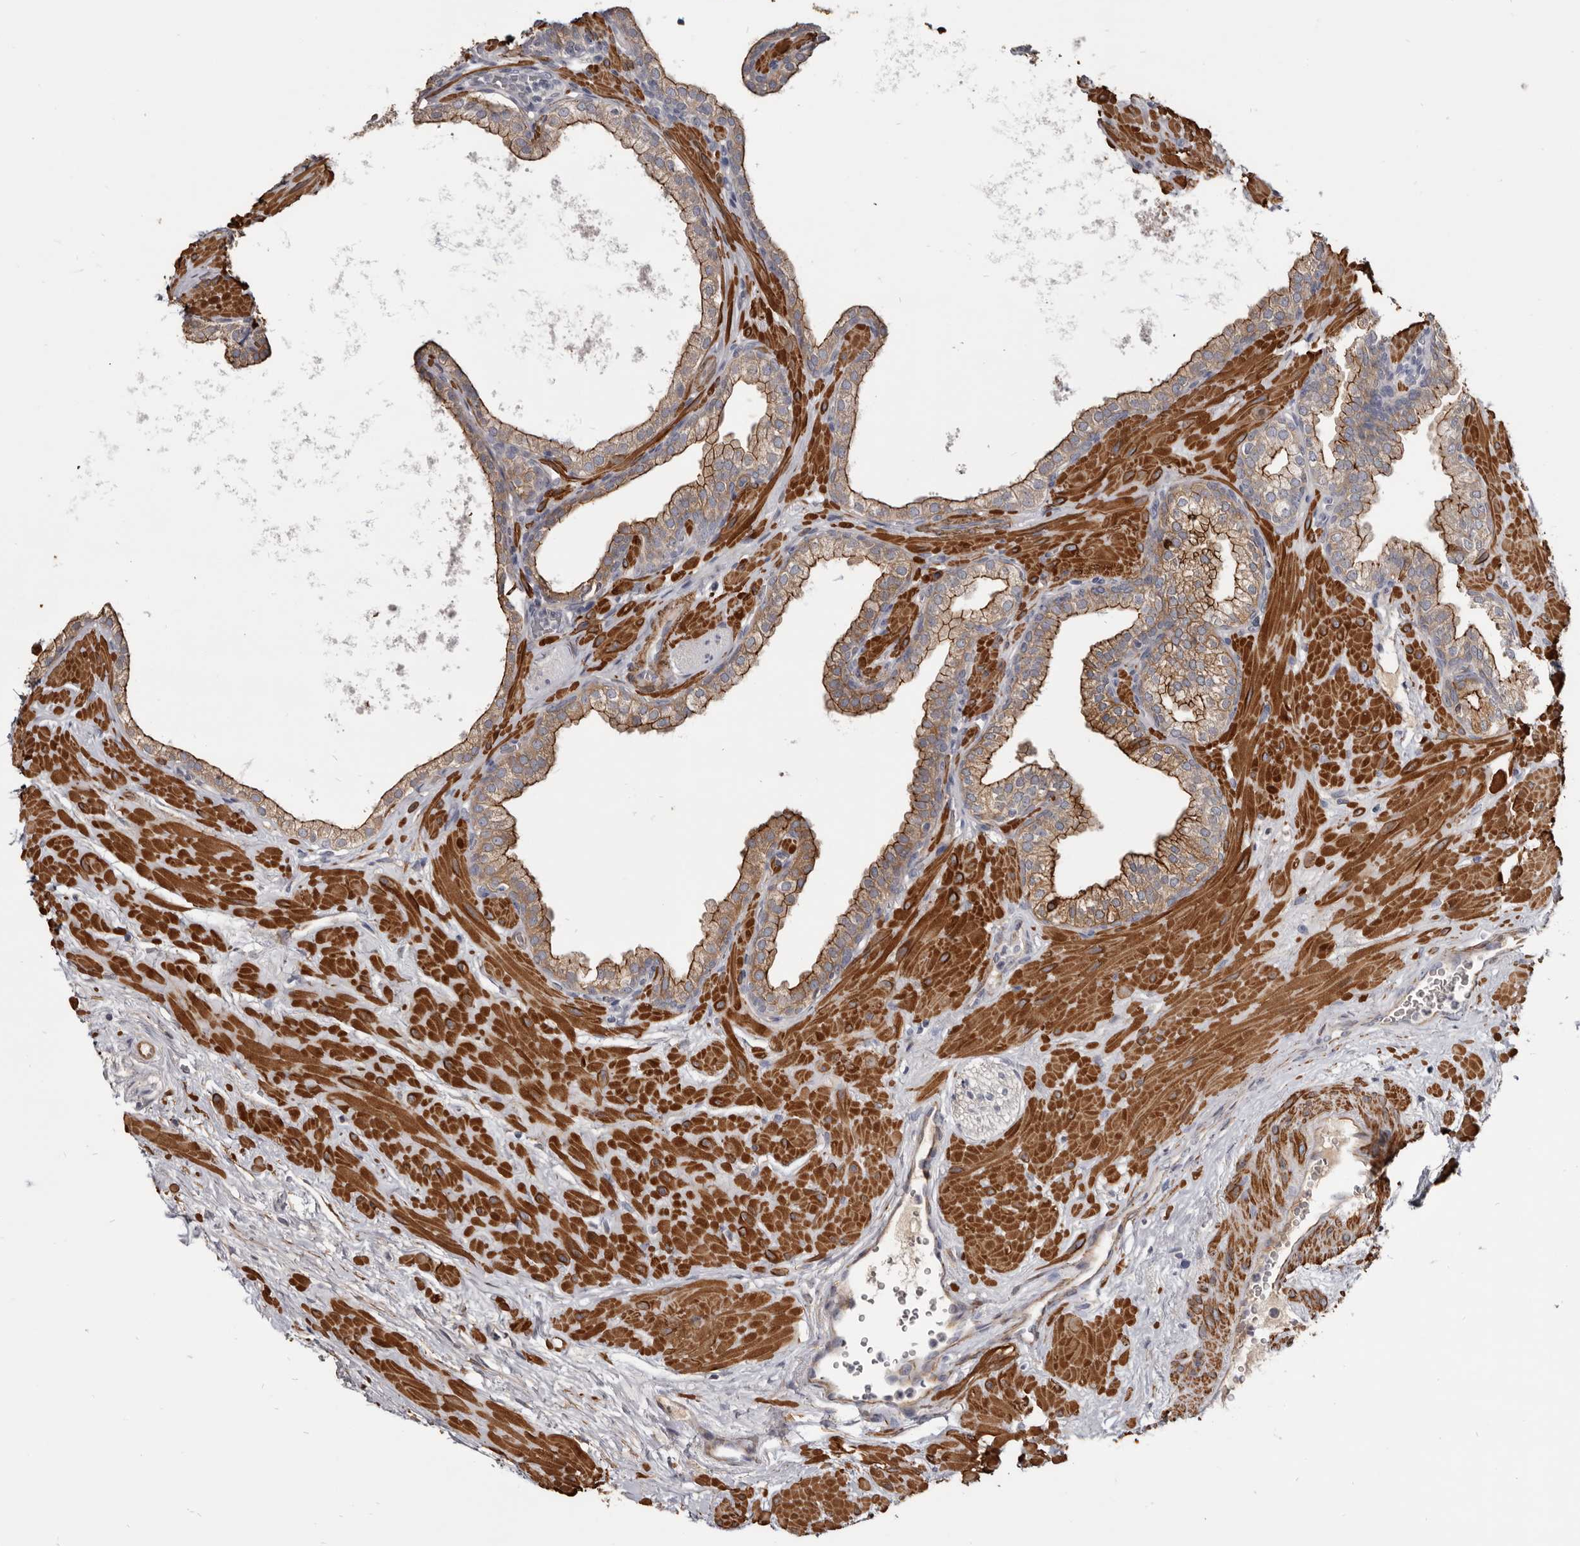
{"staining": {"intensity": "strong", "quantity": "25%-75%", "location": "cytoplasmic/membranous"}, "tissue": "prostate", "cell_type": "Glandular cells", "image_type": "normal", "snomed": [{"axis": "morphology", "description": "Normal tissue, NOS"}, {"axis": "morphology", "description": "Urothelial carcinoma, Low grade"}, {"axis": "topography", "description": "Urinary bladder"}, {"axis": "topography", "description": "Prostate"}], "caption": "High-magnification brightfield microscopy of unremarkable prostate stained with DAB (3,3'-diaminobenzidine) (brown) and counterstained with hematoxylin (blue). glandular cells exhibit strong cytoplasmic/membranous staining is appreciated in about25%-75% of cells.", "gene": "CGN", "patient": {"sex": "male", "age": 60}}